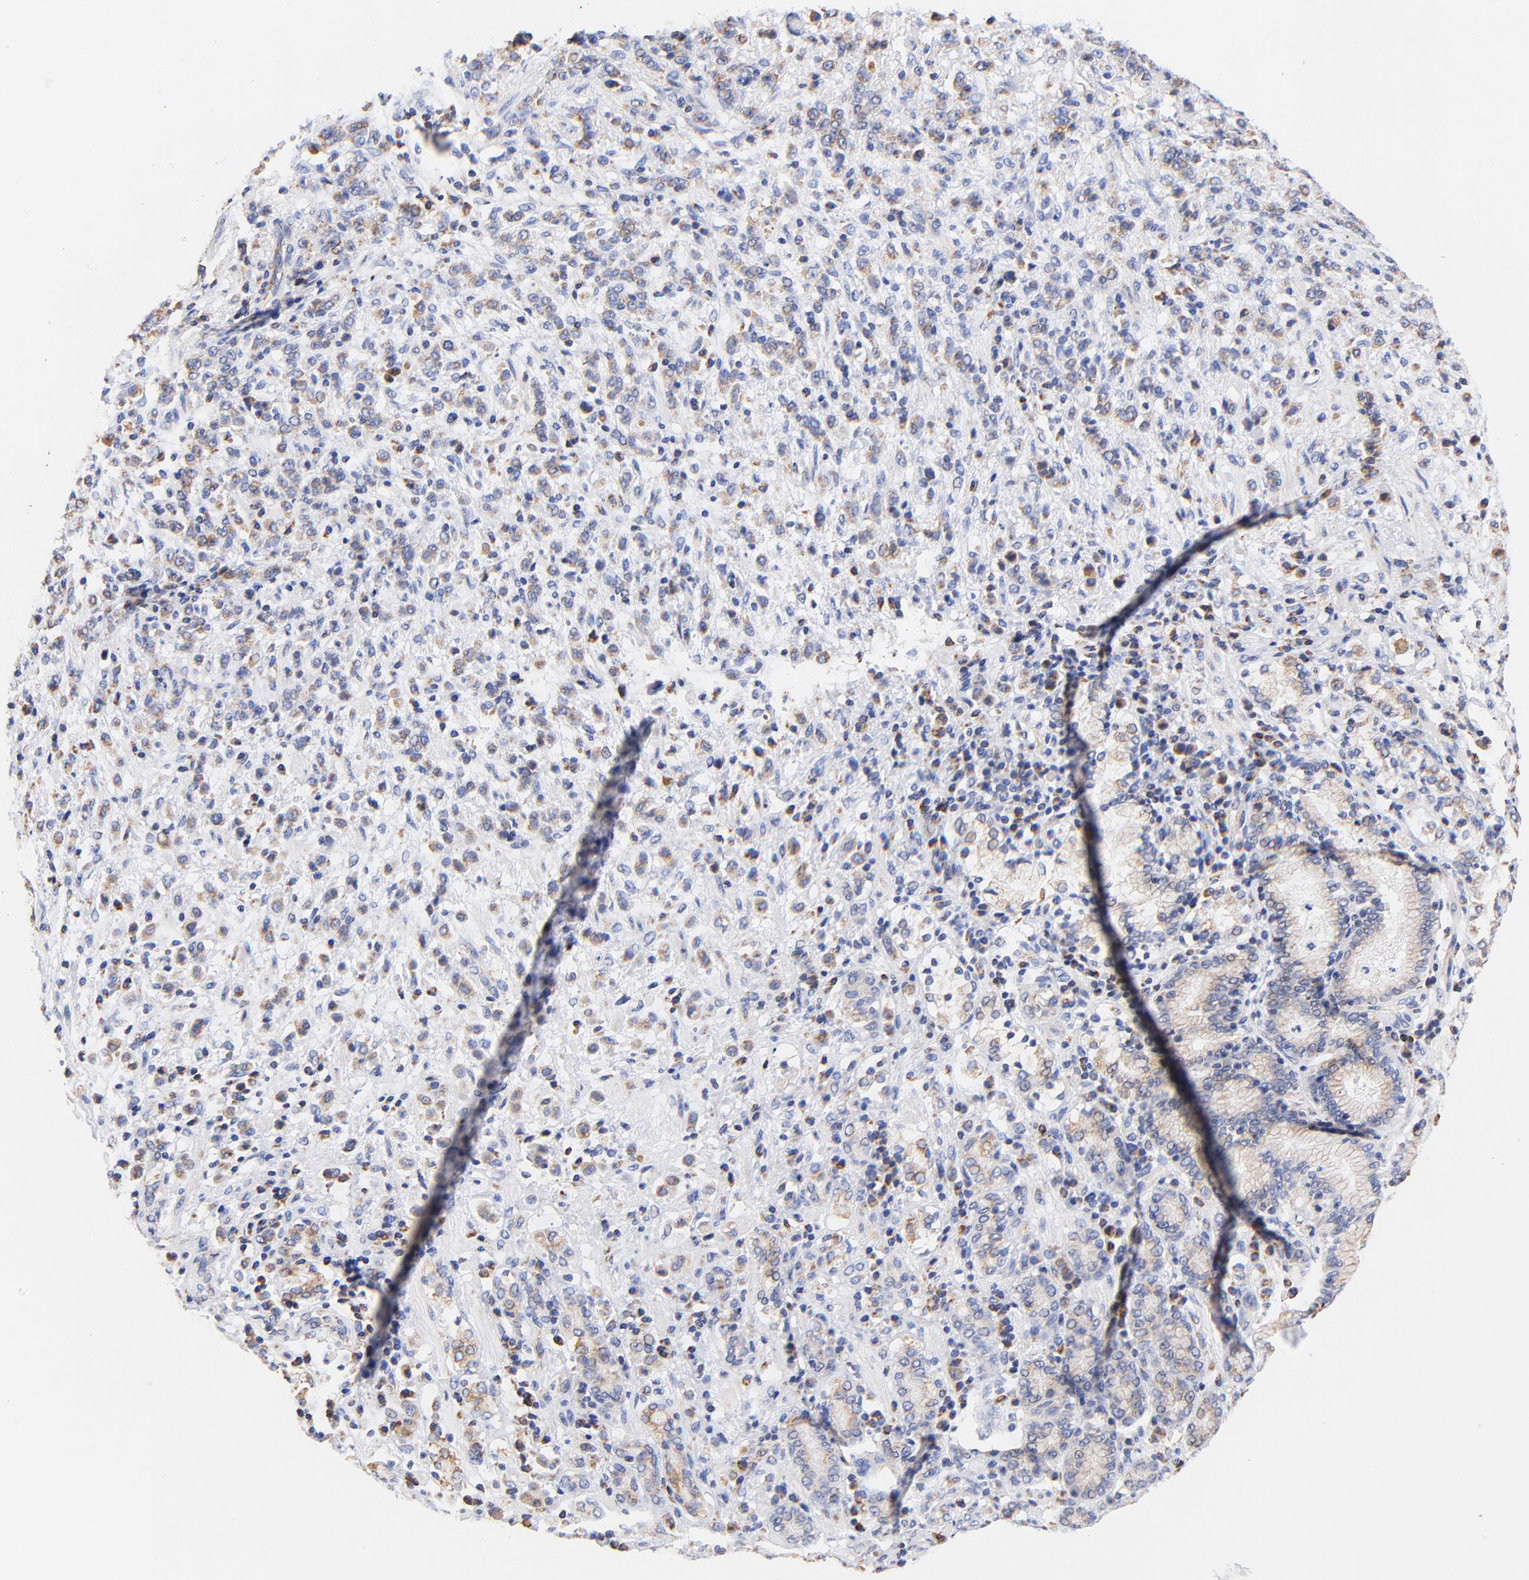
{"staining": {"intensity": "moderate", "quantity": "25%-75%", "location": "cytoplasmic/membranous"}, "tissue": "stomach cancer", "cell_type": "Tumor cells", "image_type": "cancer", "snomed": [{"axis": "morphology", "description": "Adenocarcinoma, NOS"}, {"axis": "topography", "description": "Stomach, lower"}], "caption": "IHC photomicrograph of human stomach cancer stained for a protein (brown), which shows medium levels of moderate cytoplasmic/membranous expression in approximately 25%-75% of tumor cells.", "gene": "ATP5F1D", "patient": {"sex": "male", "age": 88}}